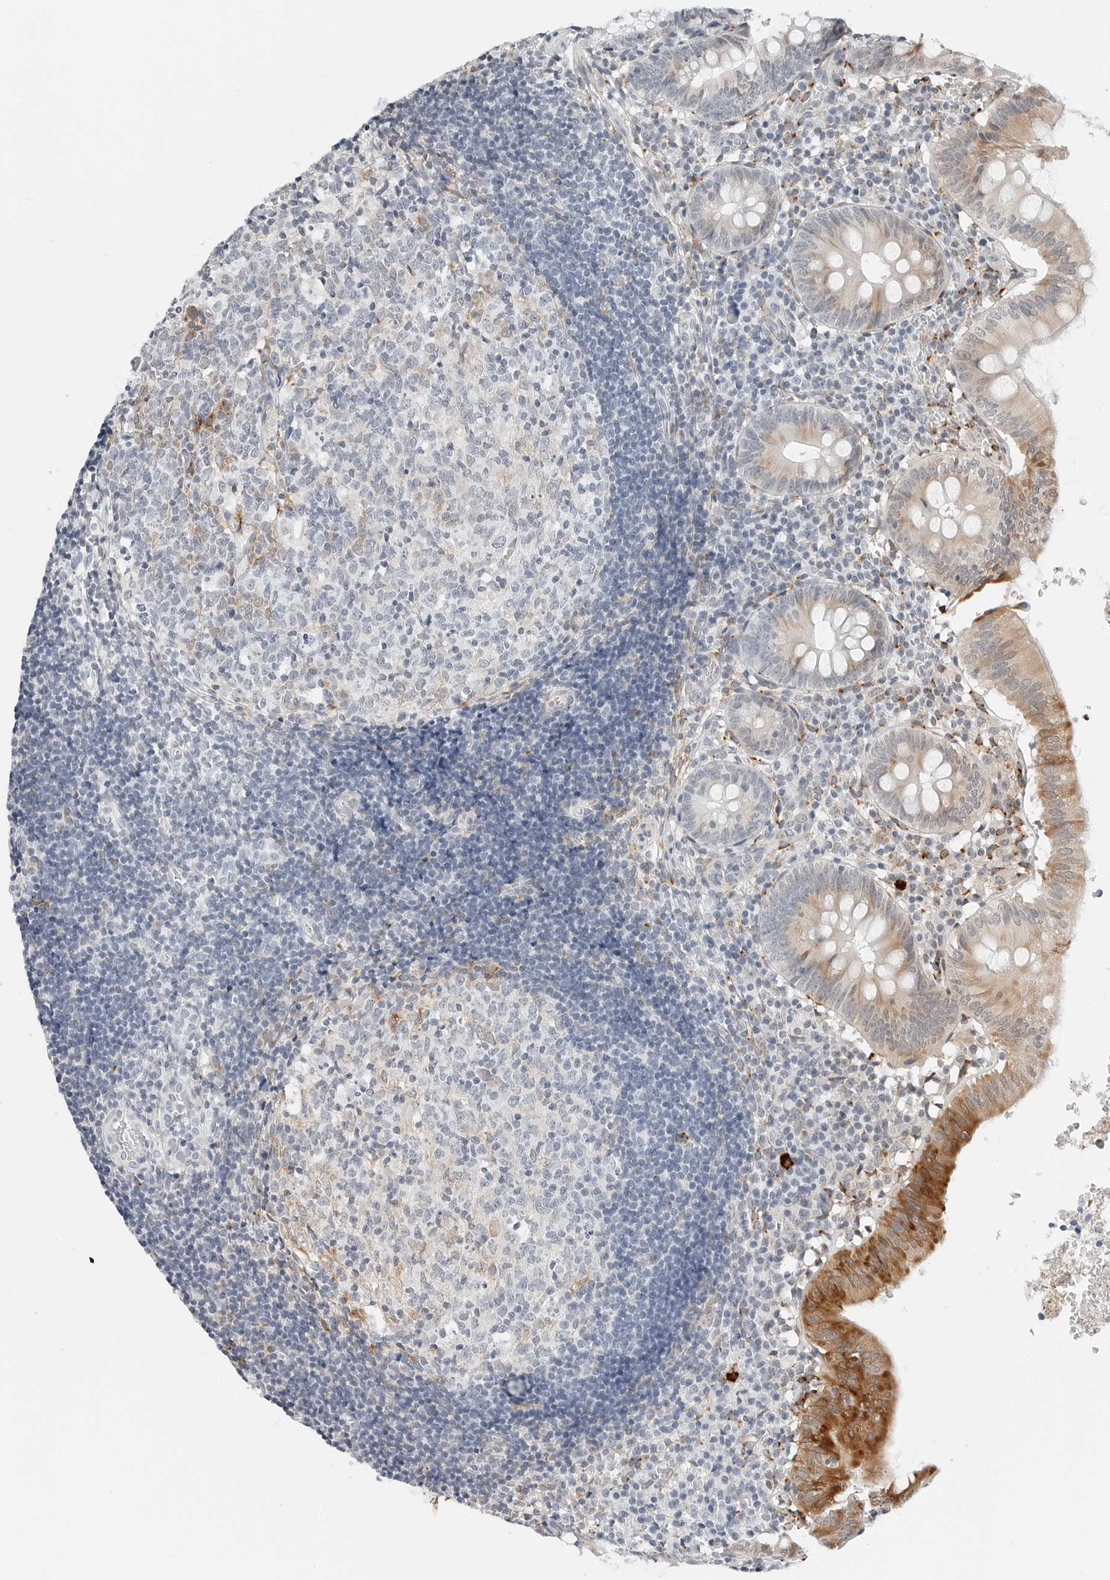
{"staining": {"intensity": "moderate", "quantity": "<25%", "location": "cytoplasmic/membranous"}, "tissue": "appendix", "cell_type": "Glandular cells", "image_type": "normal", "snomed": [{"axis": "morphology", "description": "Normal tissue, NOS"}, {"axis": "topography", "description": "Appendix"}], "caption": "IHC (DAB) staining of benign human appendix reveals moderate cytoplasmic/membranous protein positivity in about <25% of glandular cells. (Stains: DAB in brown, nuclei in blue, Microscopy: brightfield microscopy at high magnification).", "gene": "P4HA2", "patient": {"sex": "male", "age": 8}}